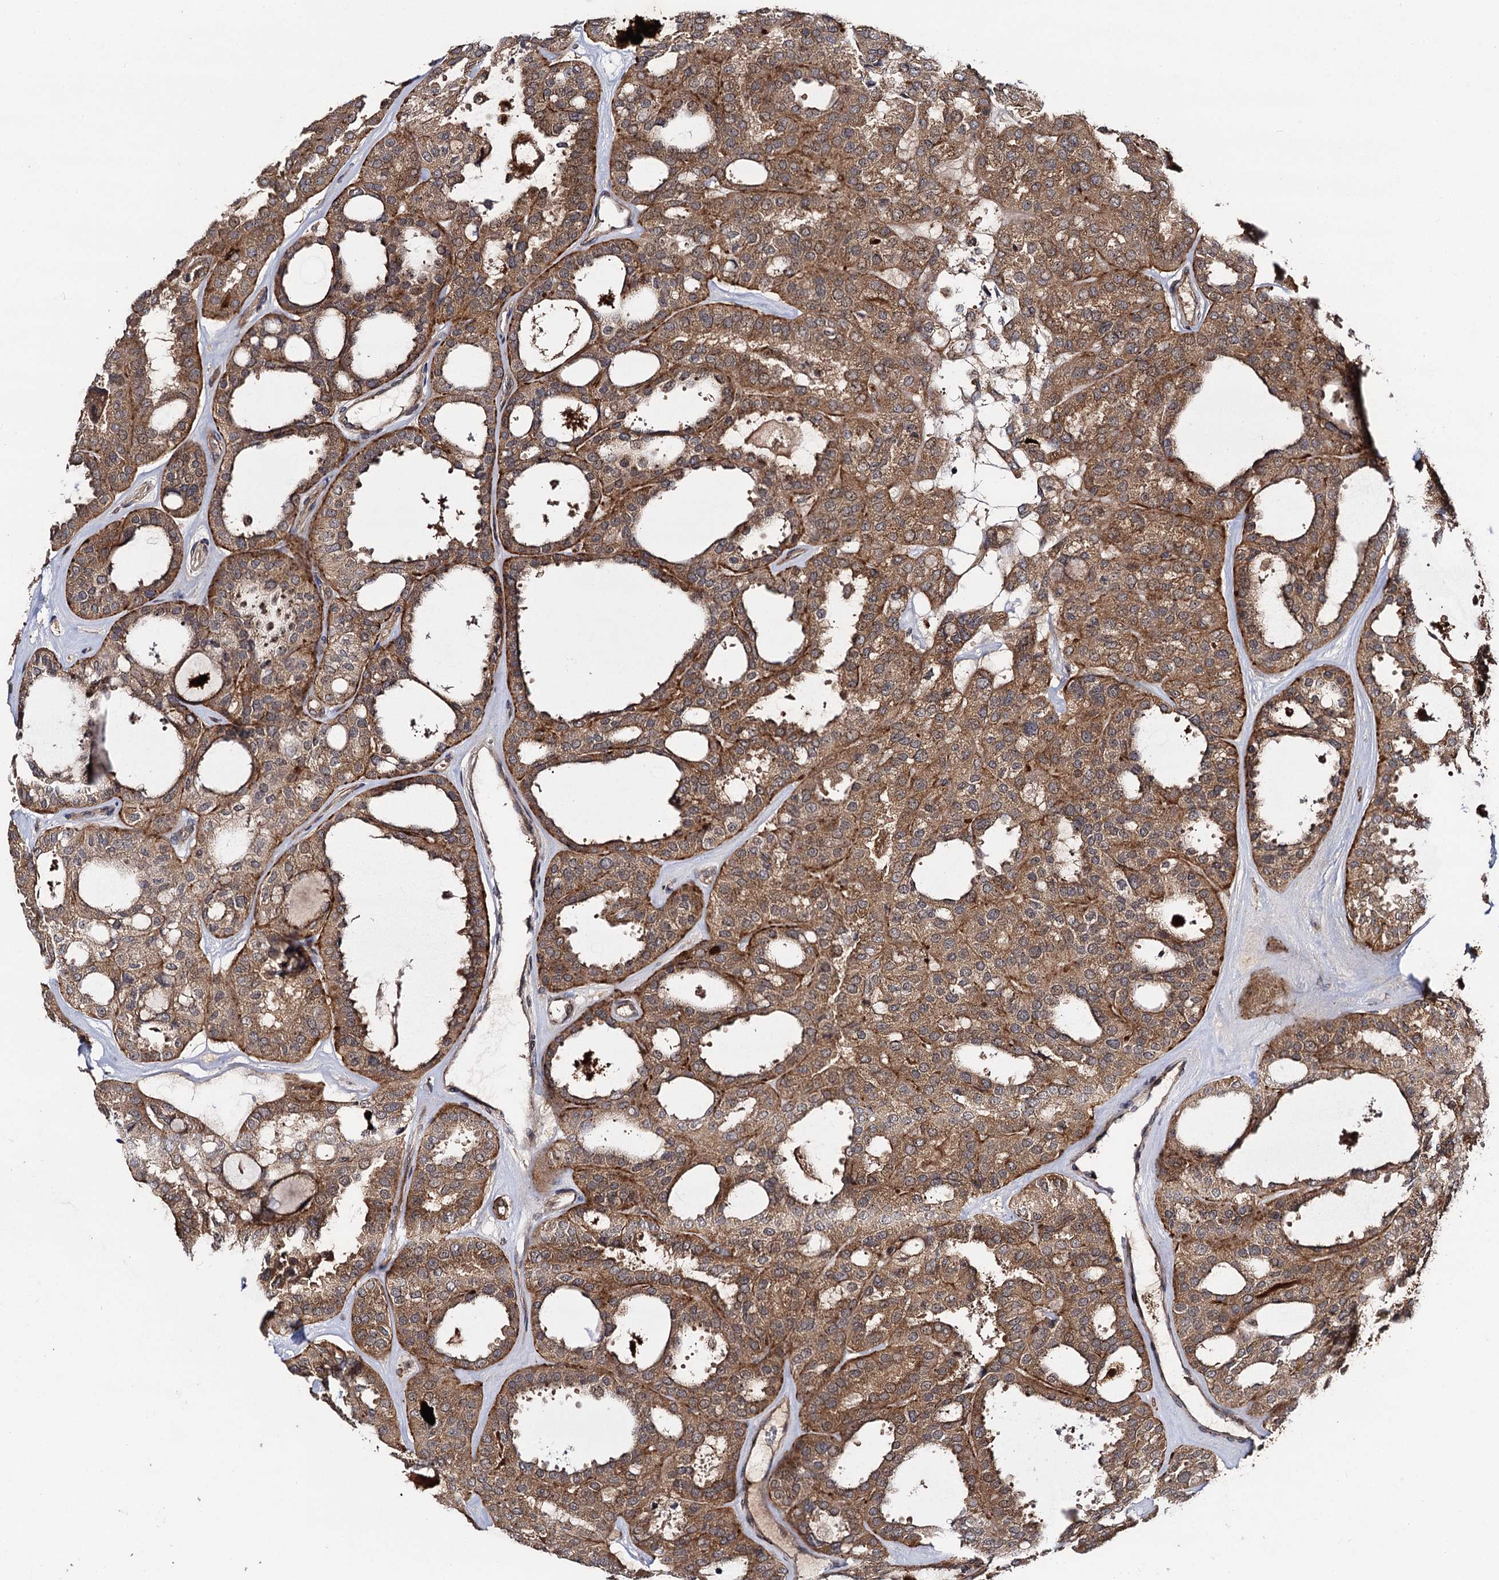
{"staining": {"intensity": "moderate", "quantity": ">75%", "location": "cytoplasmic/membranous"}, "tissue": "thyroid cancer", "cell_type": "Tumor cells", "image_type": "cancer", "snomed": [{"axis": "morphology", "description": "Follicular adenoma carcinoma, NOS"}, {"axis": "topography", "description": "Thyroid gland"}], "caption": "Human thyroid cancer stained for a protein (brown) shows moderate cytoplasmic/membranous positive expression in approximately >75% of tumor cells.", "gene": "KXD1", "patient": {"sex": "male", "age": 75}}